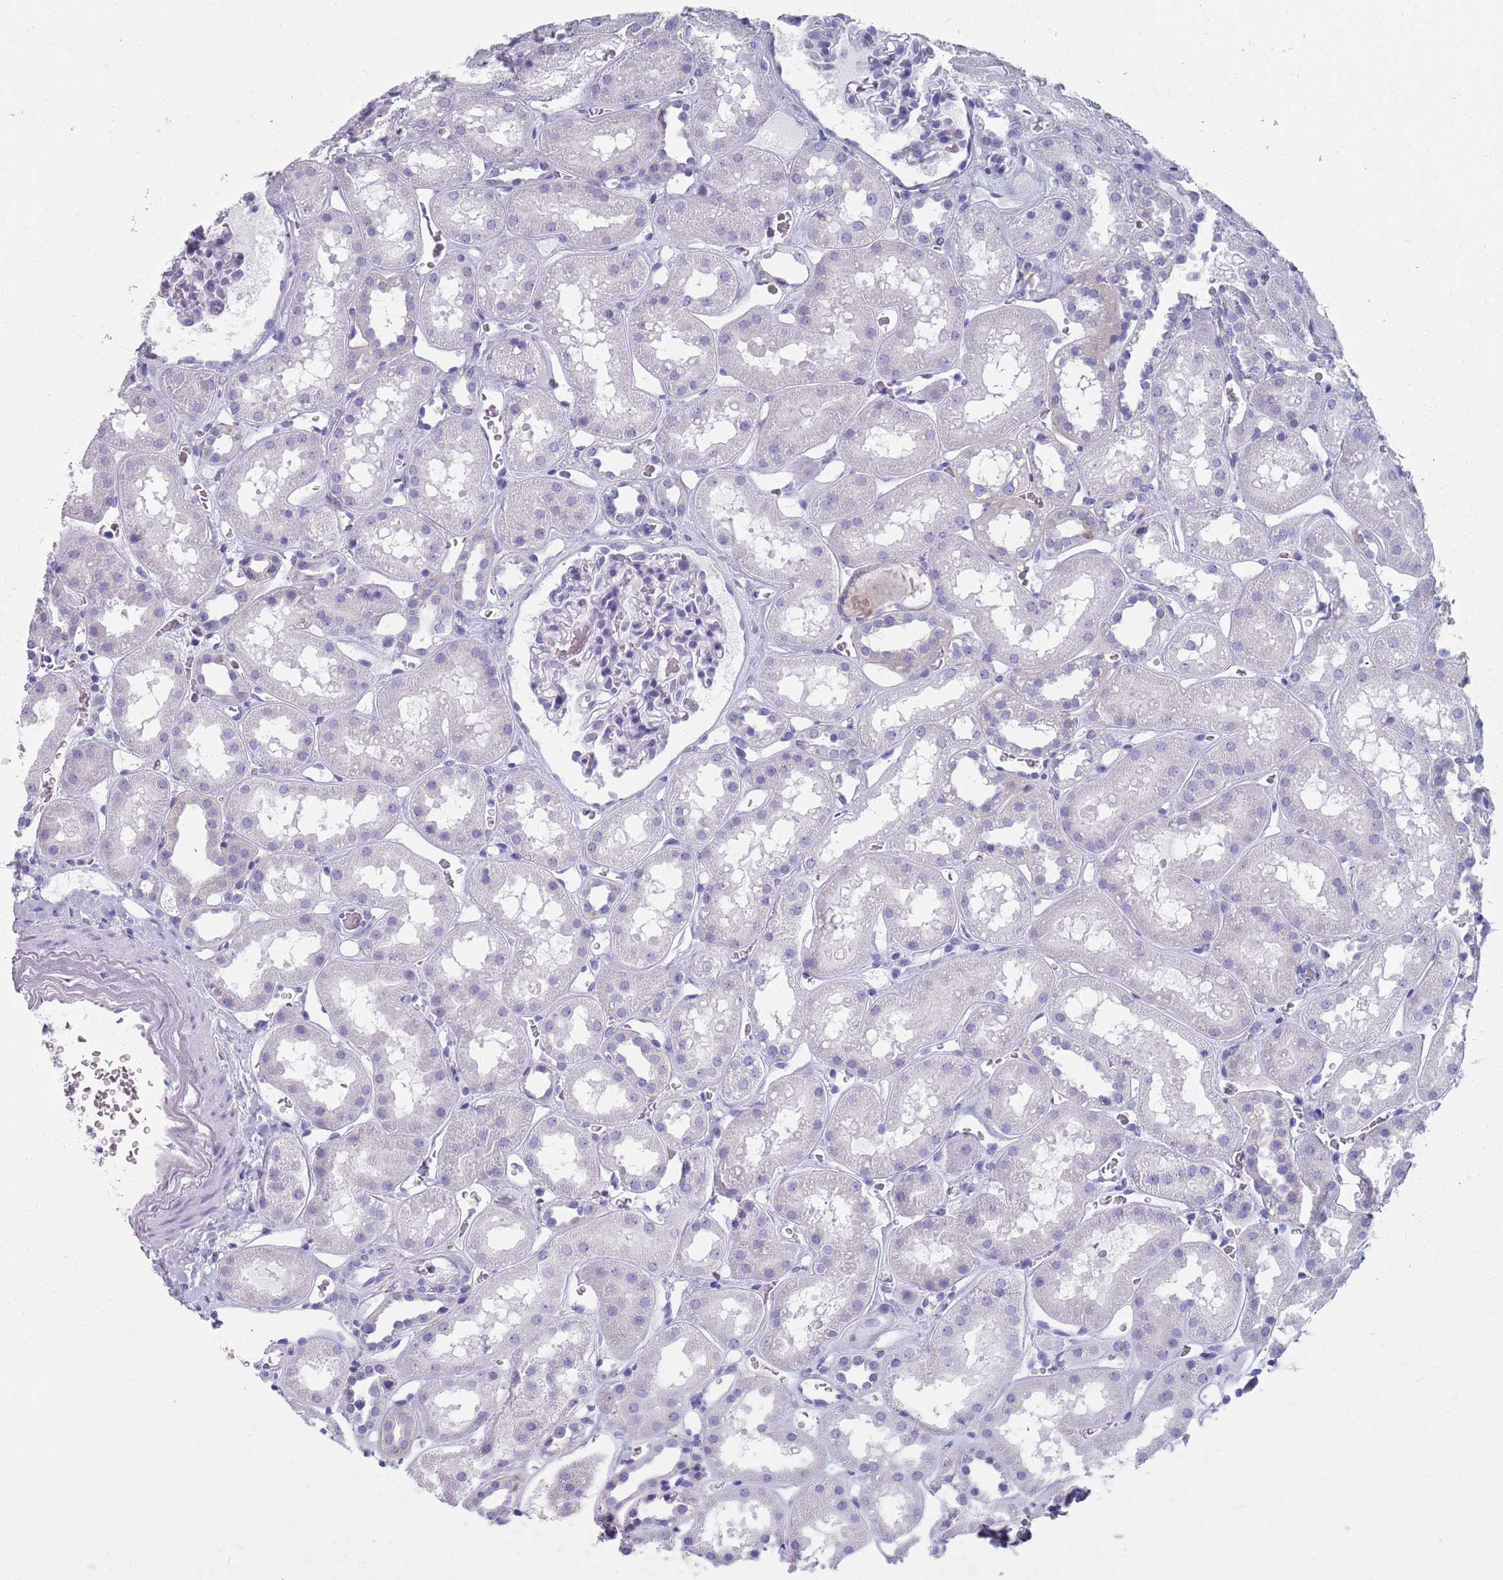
{"staining": {"intensity": "negative", "quantity": "none", "location": "none"}, "tissue": "kidney", "cell_type": "Cells in glomeruli", "image_type": "normal", "snomed": [{"axis": "morphology", "description": "Normal tissue, NOS"}, {"axis": "topography", "description": "Kidney"}], "caption": "DAB (3,3'-diaminobenzidine) immunohistochemical staining of normal kidney demonstrates no significant expression in cells in glomeruli.", "gene": "PLOD1", "patient": {"sex": "female", "age": 41}}